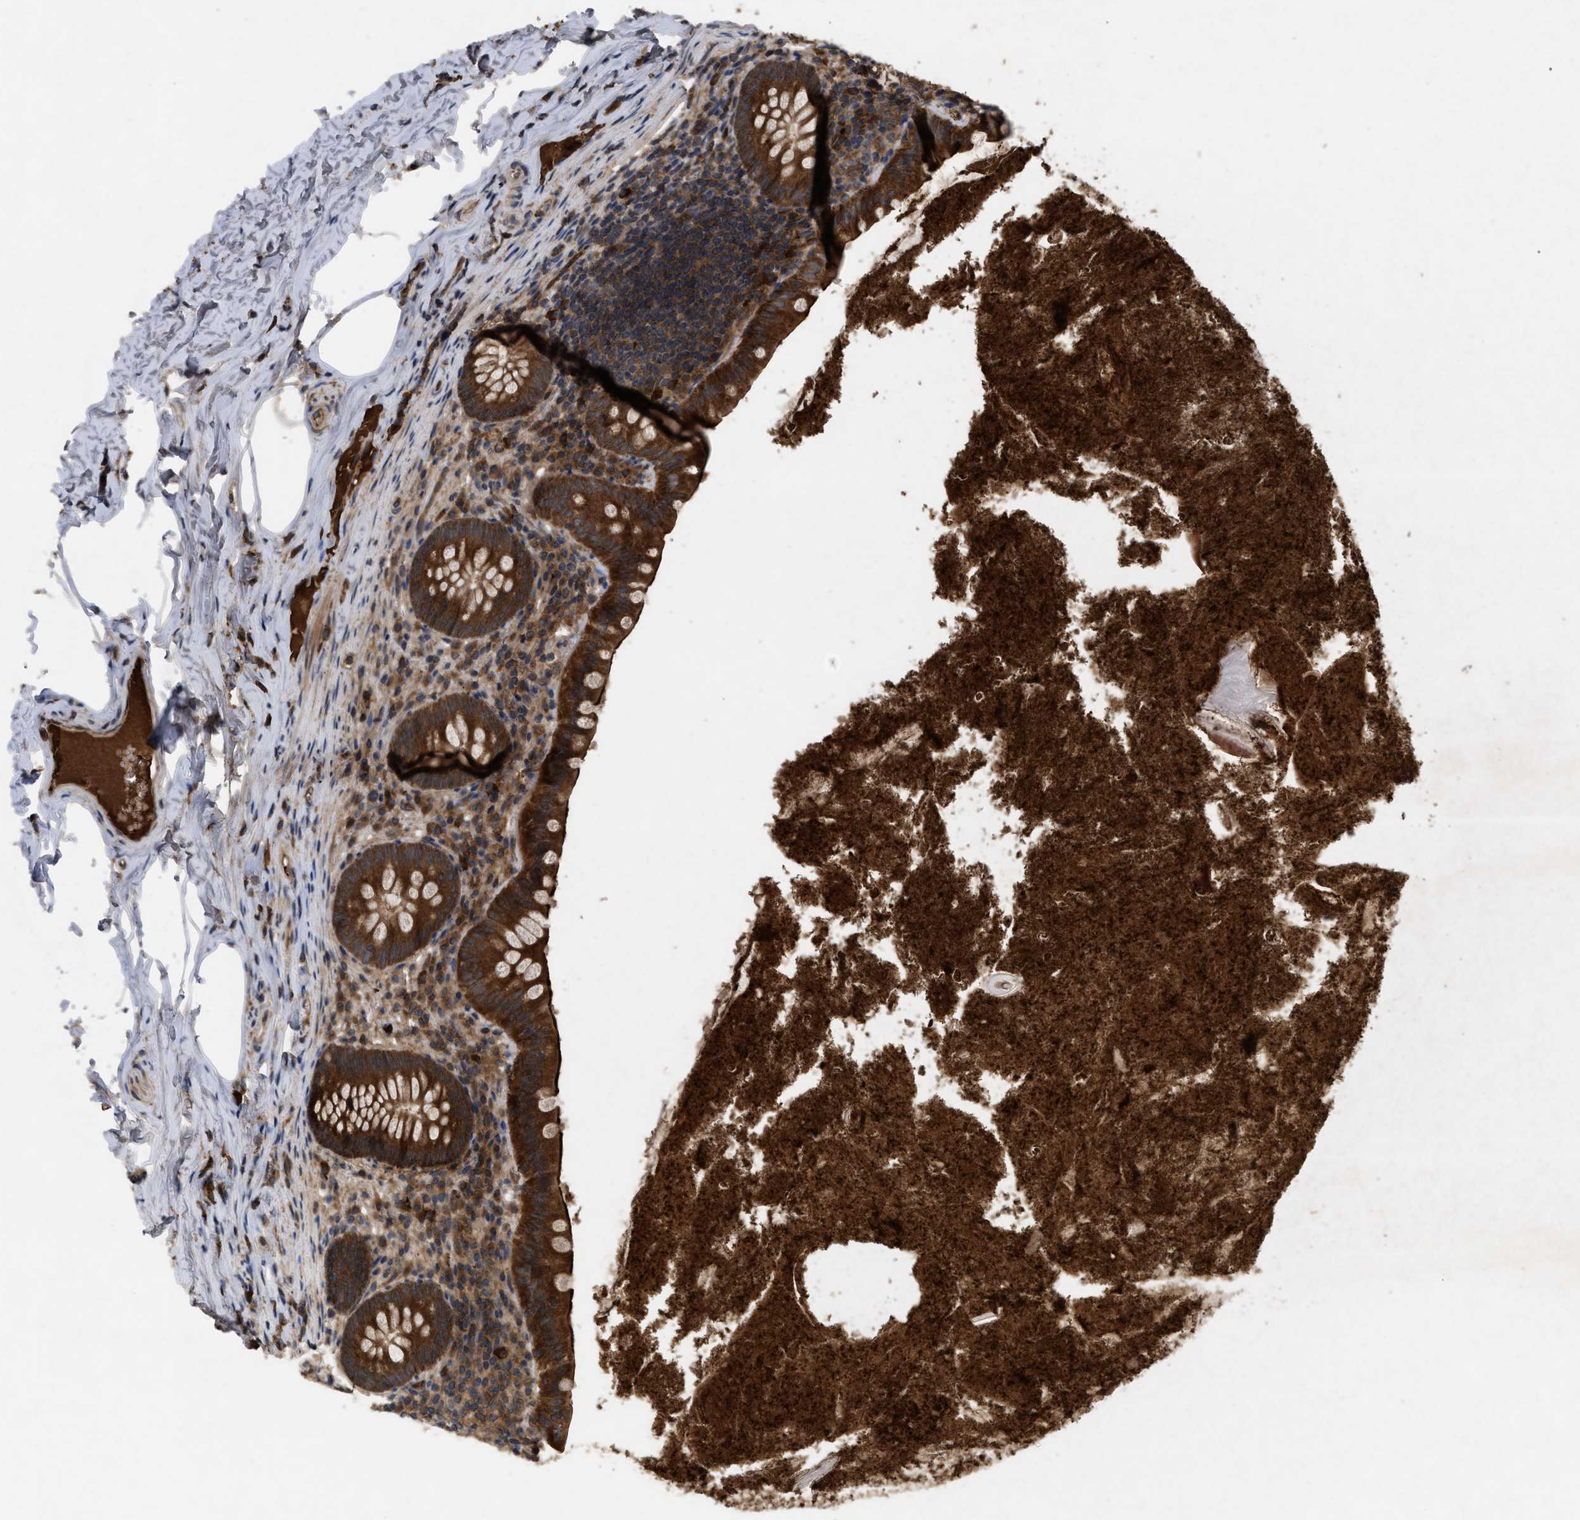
{"staining": {"intensity": "strong", "quantity": ">75%", "location": "cytoplasmic/membranous"}, "tissue": "appendix", "cell_type": "Glandular cells", "image_type": "normal", "snomed": [{"axis": "morphology", "description": "Normal tissue, NOS"}, {"axis": "topography", "description": "Appendix"}], "caption": "Protein expression by IHC displays strong cytoplasmic/membranous expression in about >75% of glandular cells in normal appendix. (DAB (3,3'-diaminobenzidine) IHC, brown staining for protein, blue staining for nuclei).", "gene": "RAB2A", "patient": {"sex": "male", "age": 52}}